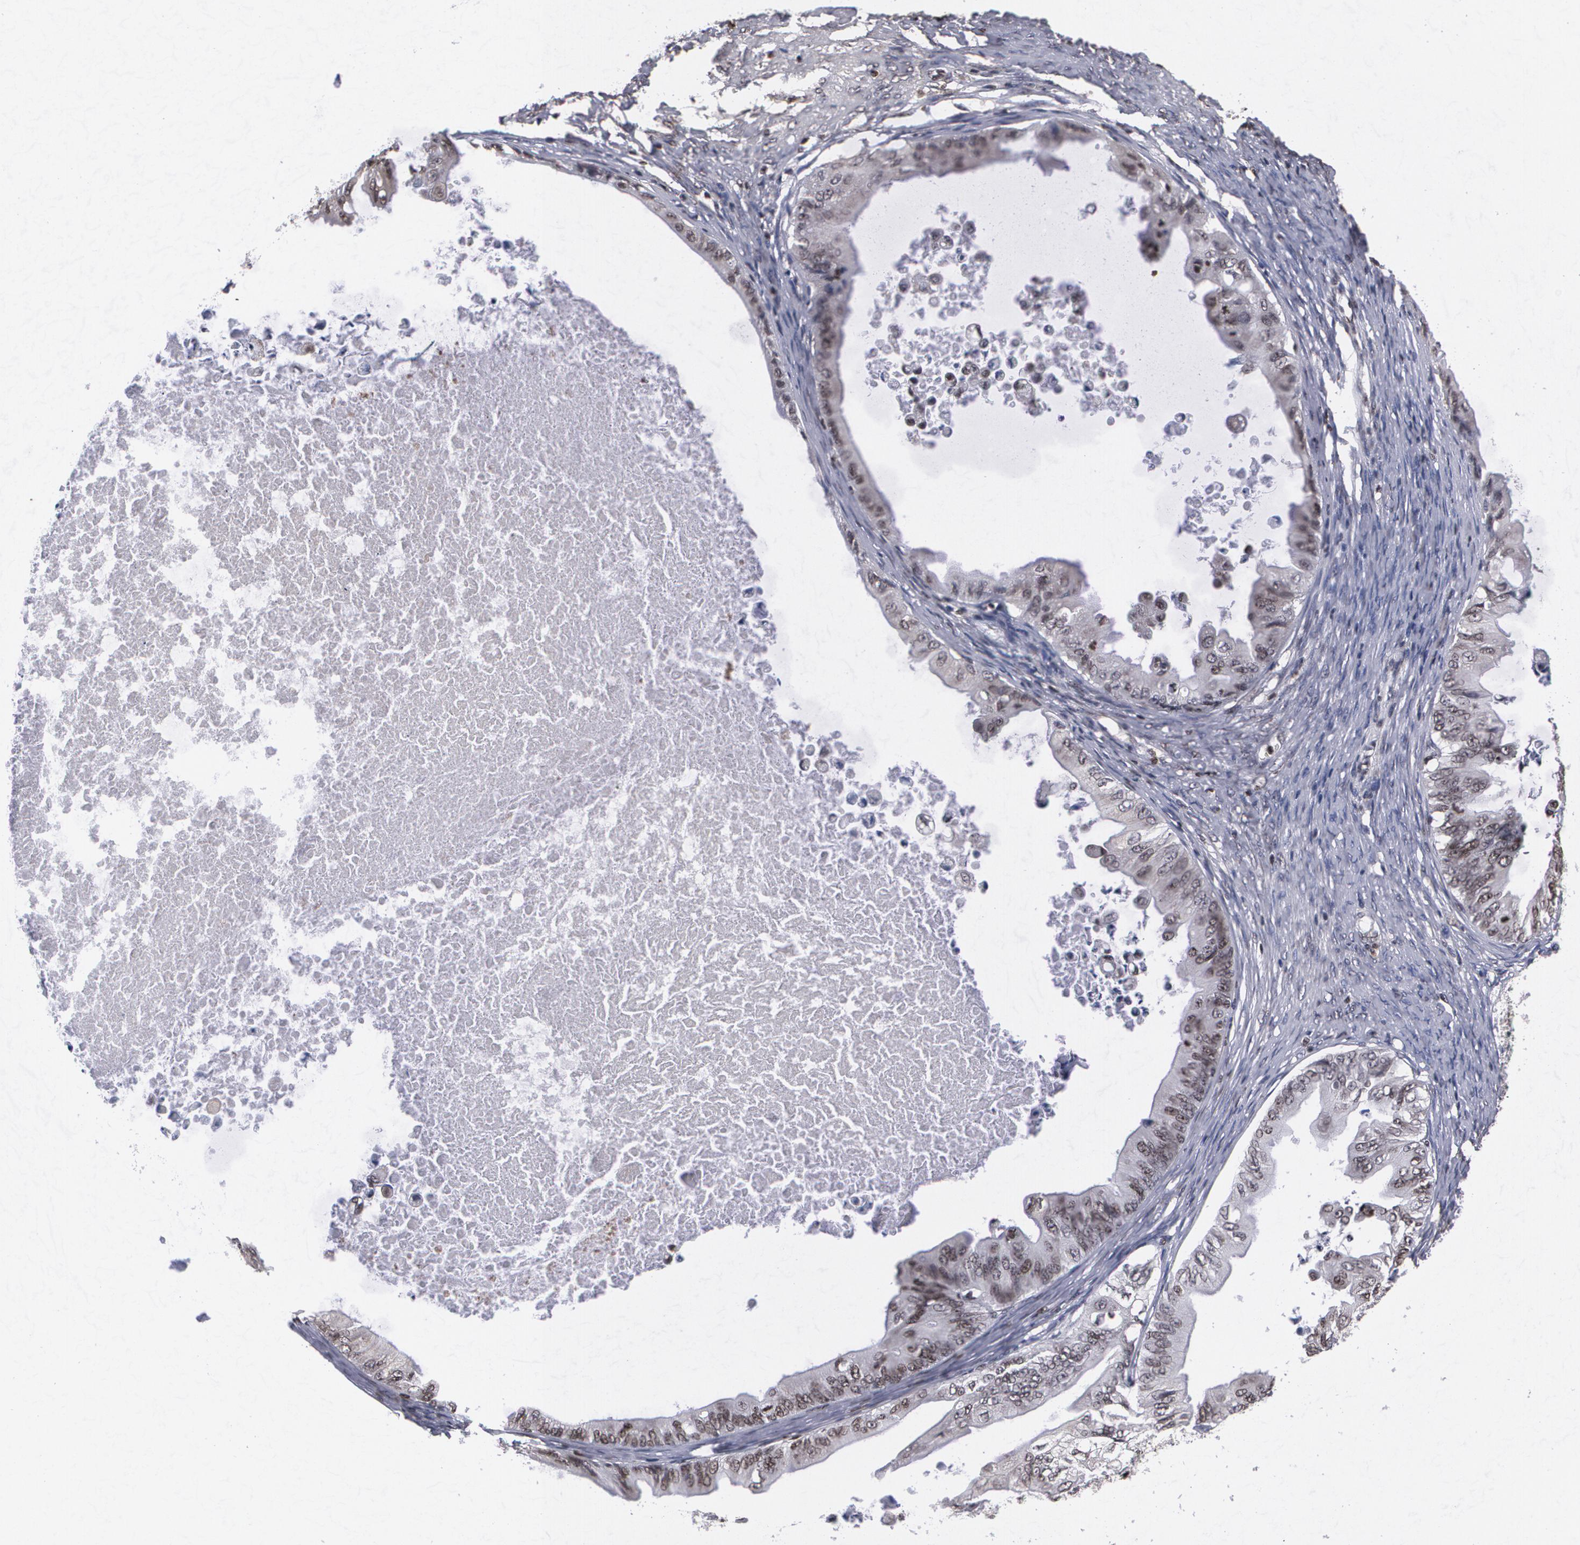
{"staining": {"intensity": "weak", "quantity": "25%-75%", "location": "nuclear"}, "tissue": "ovarian cancer", "cell_type": "Tumor cells", "image_type": "cancer", "snomed": [{"axis": "morphology", "description": "Cystadenocarcinoma, mucinous, NOS"}, {"axis": "topography", "description": "Ovary"}], "caption": "This is an image of immunohistochemistry (IHC) staining of ovarian mucinous cystadenocarcinoma, which shows weak positivity in the nuclear of tumor cells.", "gene": "MVP", "patient": {"sex": "female", "age": 37}}